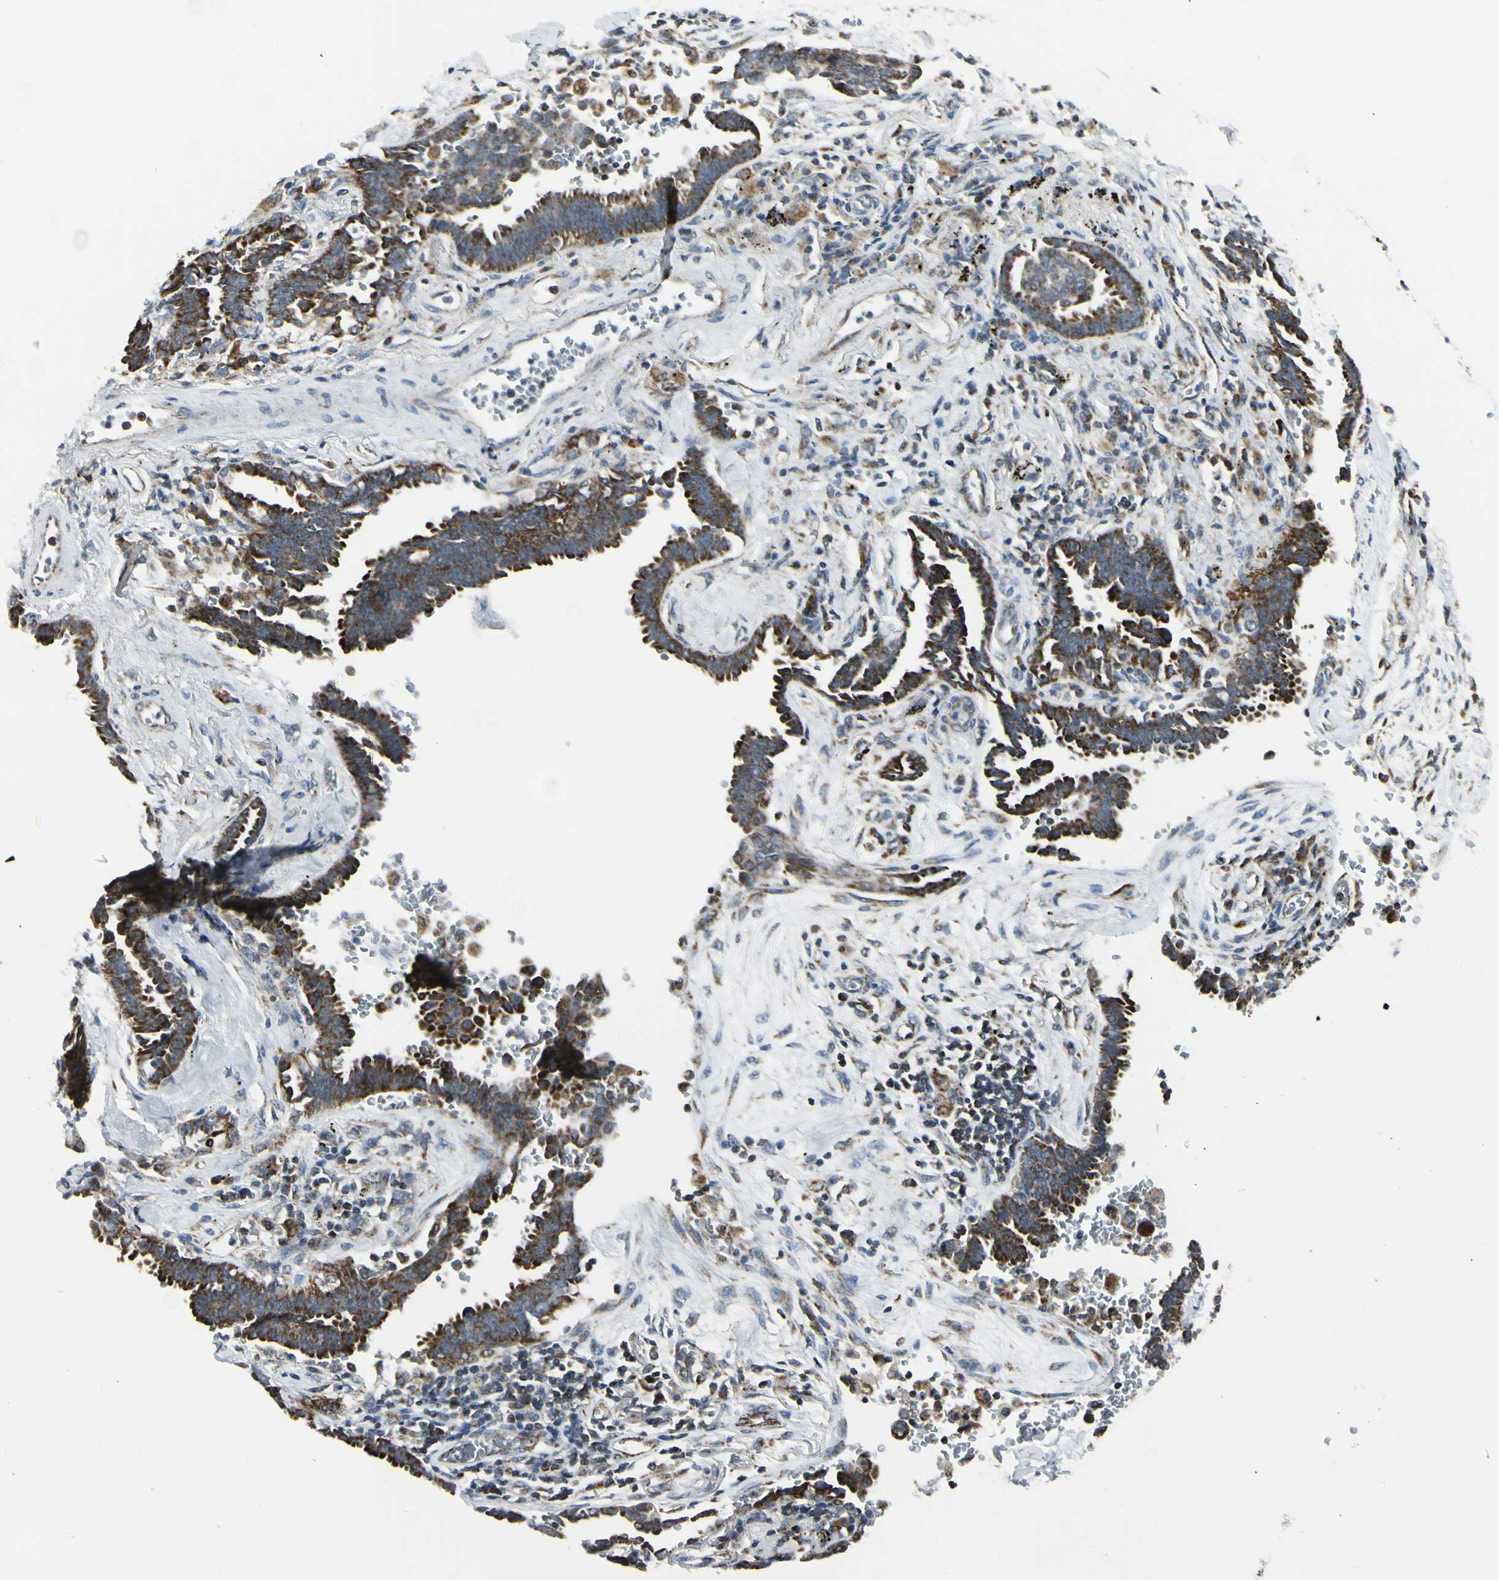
{"staining": {"intensity": "strong", "quantity": ">75%", "location": "cytoplasmic/membranous"}, "tissue": "lung cancer", "cell_type": "Tumor cells", "image_type": "cancer", "snomed": [{"axis": "morphology", "description": "Adenocarcinoma, NOS"}, {"axis": "topography", "description": "Lung"}], "caption": "IHC histopathology image of neoplastic tissue: lung cancer (adenocarcinoma) stained using immunohistochemistry (IHC) shows high levels of strong protein expression localized specifically in the cytoplasmic/membranous of tumor cells, appearing as a cytoplasmic/membranous brown color.", "gene": "ANKS6", "patient": {"sex": "female", "age": 64}}